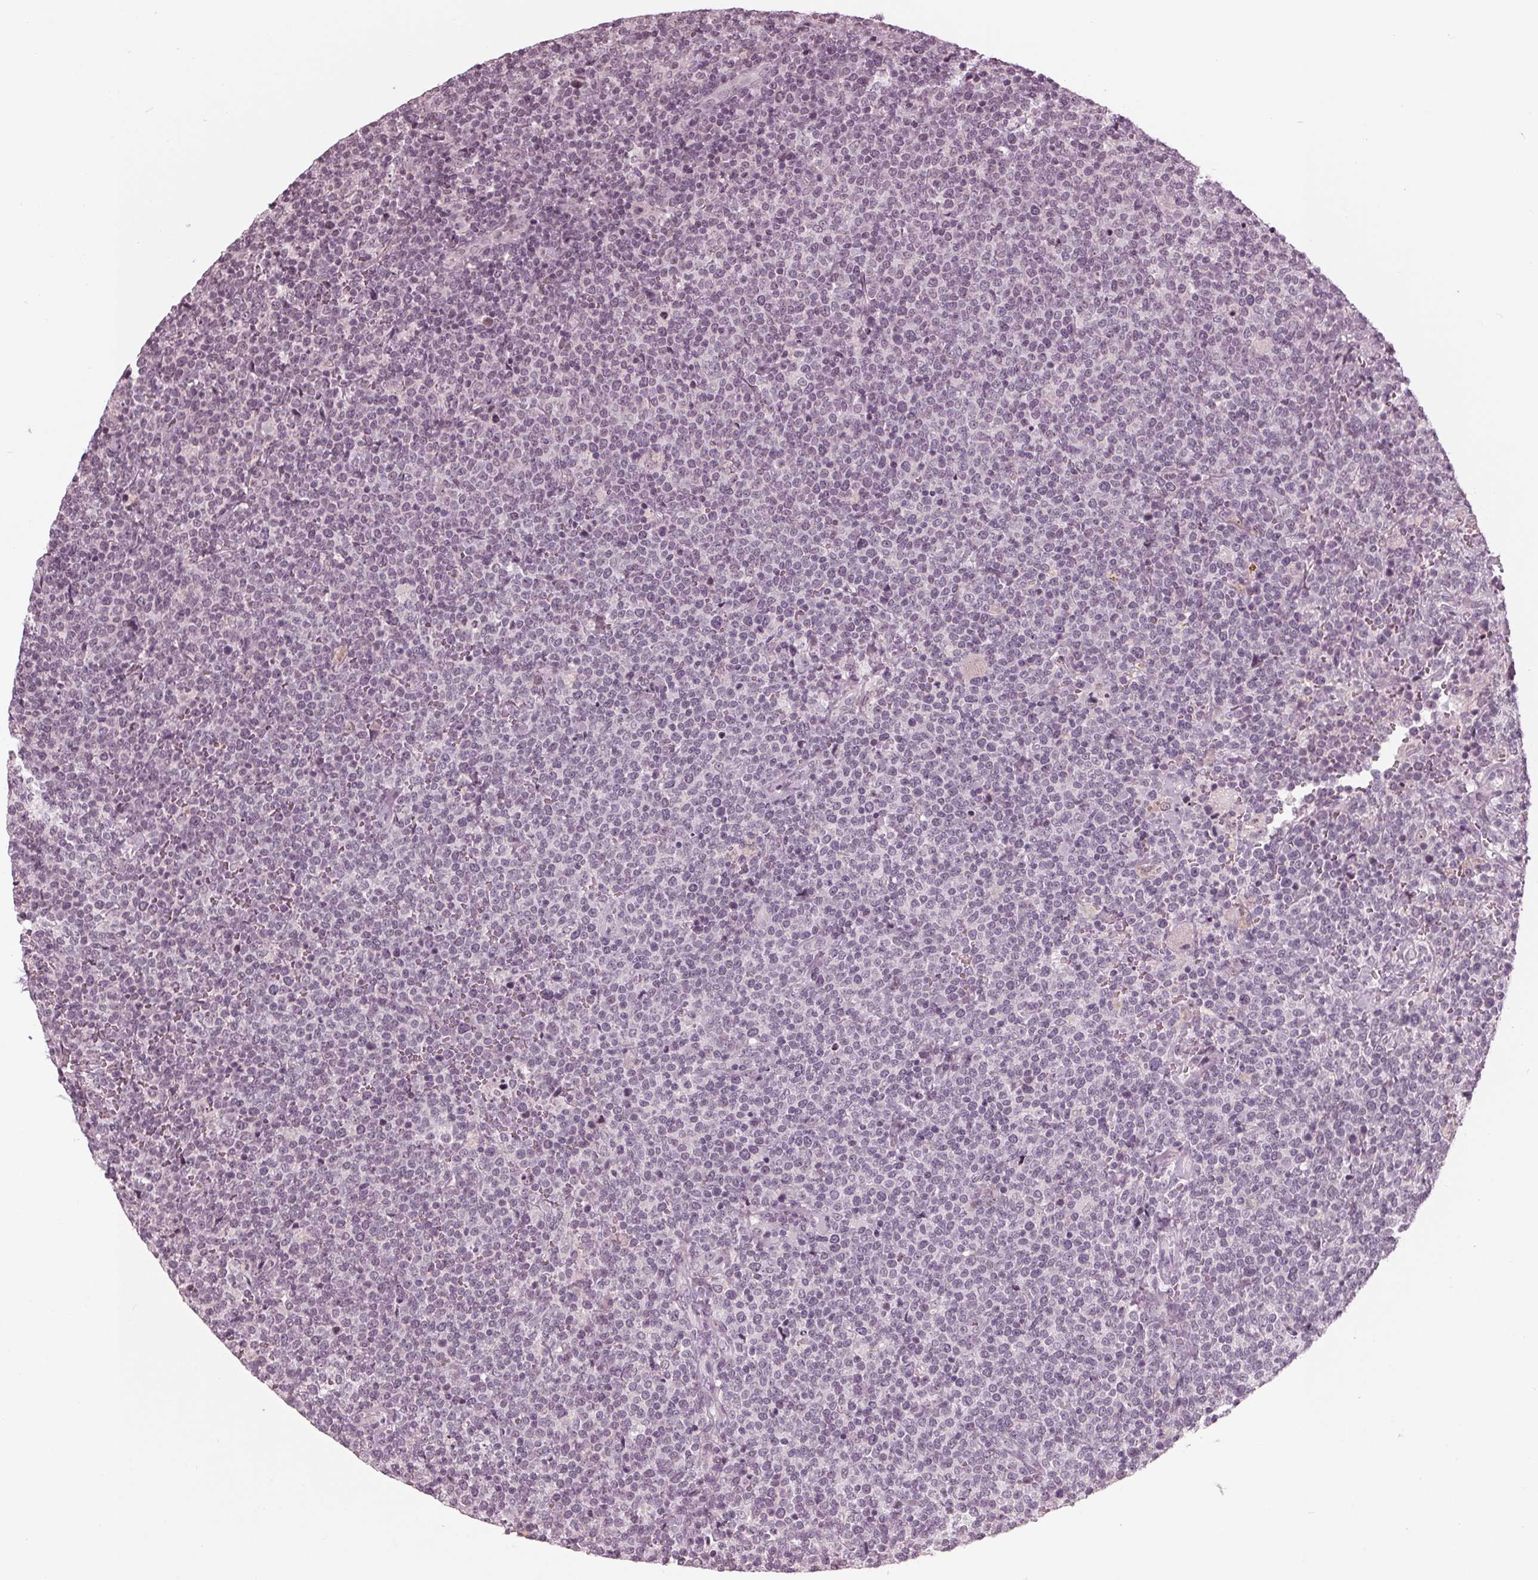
{"staining": {"intensity": "negative", "quantity": "none", "location": "none"}, "tissue": "lymphoma", "cell_type": "Tumor cells", "image_type": "cancer", "snomed": [{"axis": "morphology", "description": "Malignant lymphoma, non-Hodgkin's type, High grade"}, {"axis": "topography", "description": "Lymph node"}], "caption": "There is no significant staining in tumor cells of lymphoma. (Immunohistochemistry (ihc), brightfield microscopy, high magnification).", "gene": "ADPRHL1", "patient": {"sex": "male", "age": 61}}